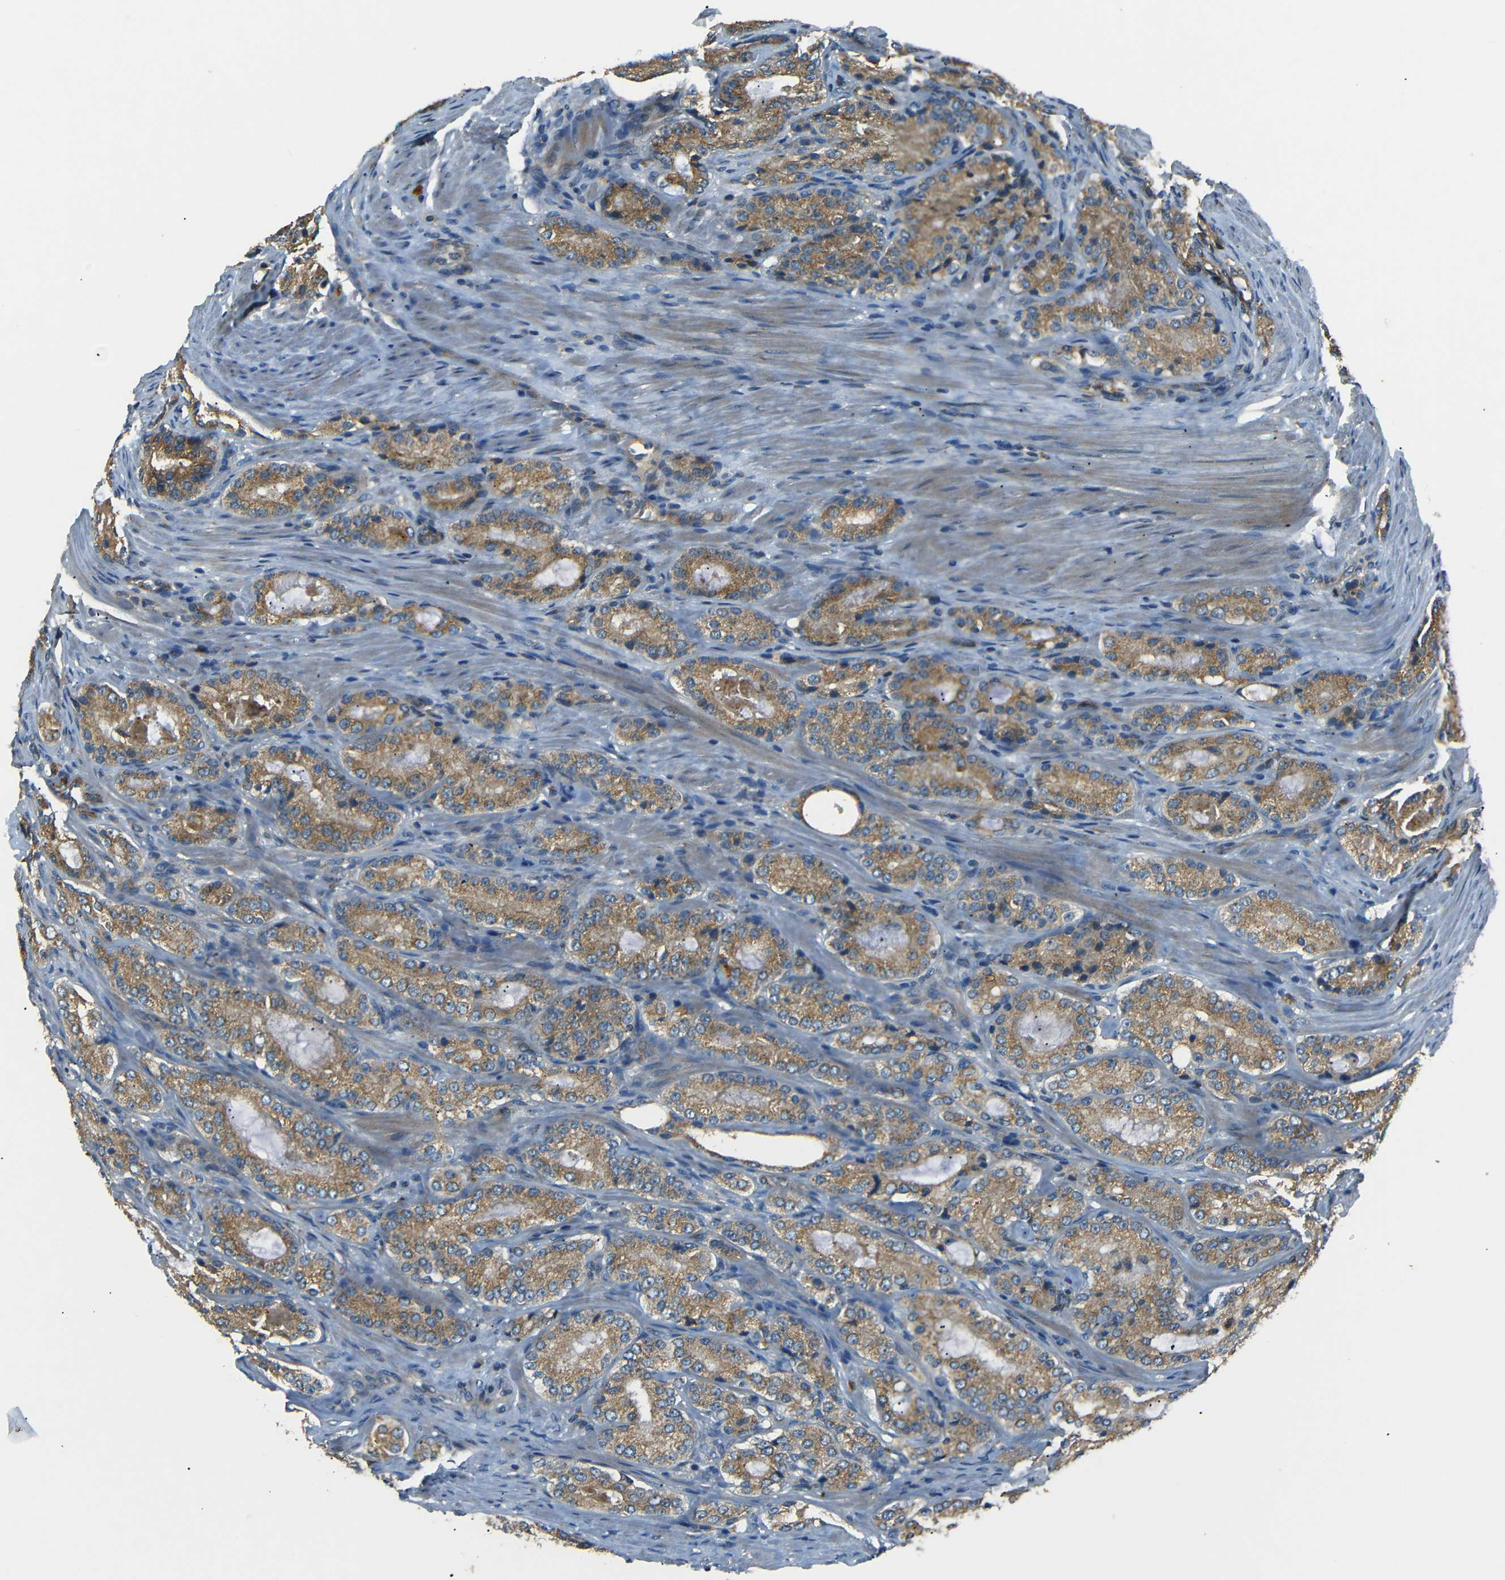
{"staining": {"intensity": "moderate", "quantity": ">75%", "location": "cytoplasmic/membranous"}, "tissue": "prostate cancer", "cell_type": "Tumor cells", "image_type": "cancer", "snomed": [{"axis": "morphology", "description": "Adenocarcinoma, High grade"}, {"axis": "topography", "description": "Prostate"}], "caption": "Prostate cancer (adenocarcinoma (high-grade)) stained for a protein (brown) demonstrates moderate cytoplasmic/membranous positive staining in approximately >75% of tumor cells.", "gene": "NETO2", "patient": {"sex": "male", "age": 72}}